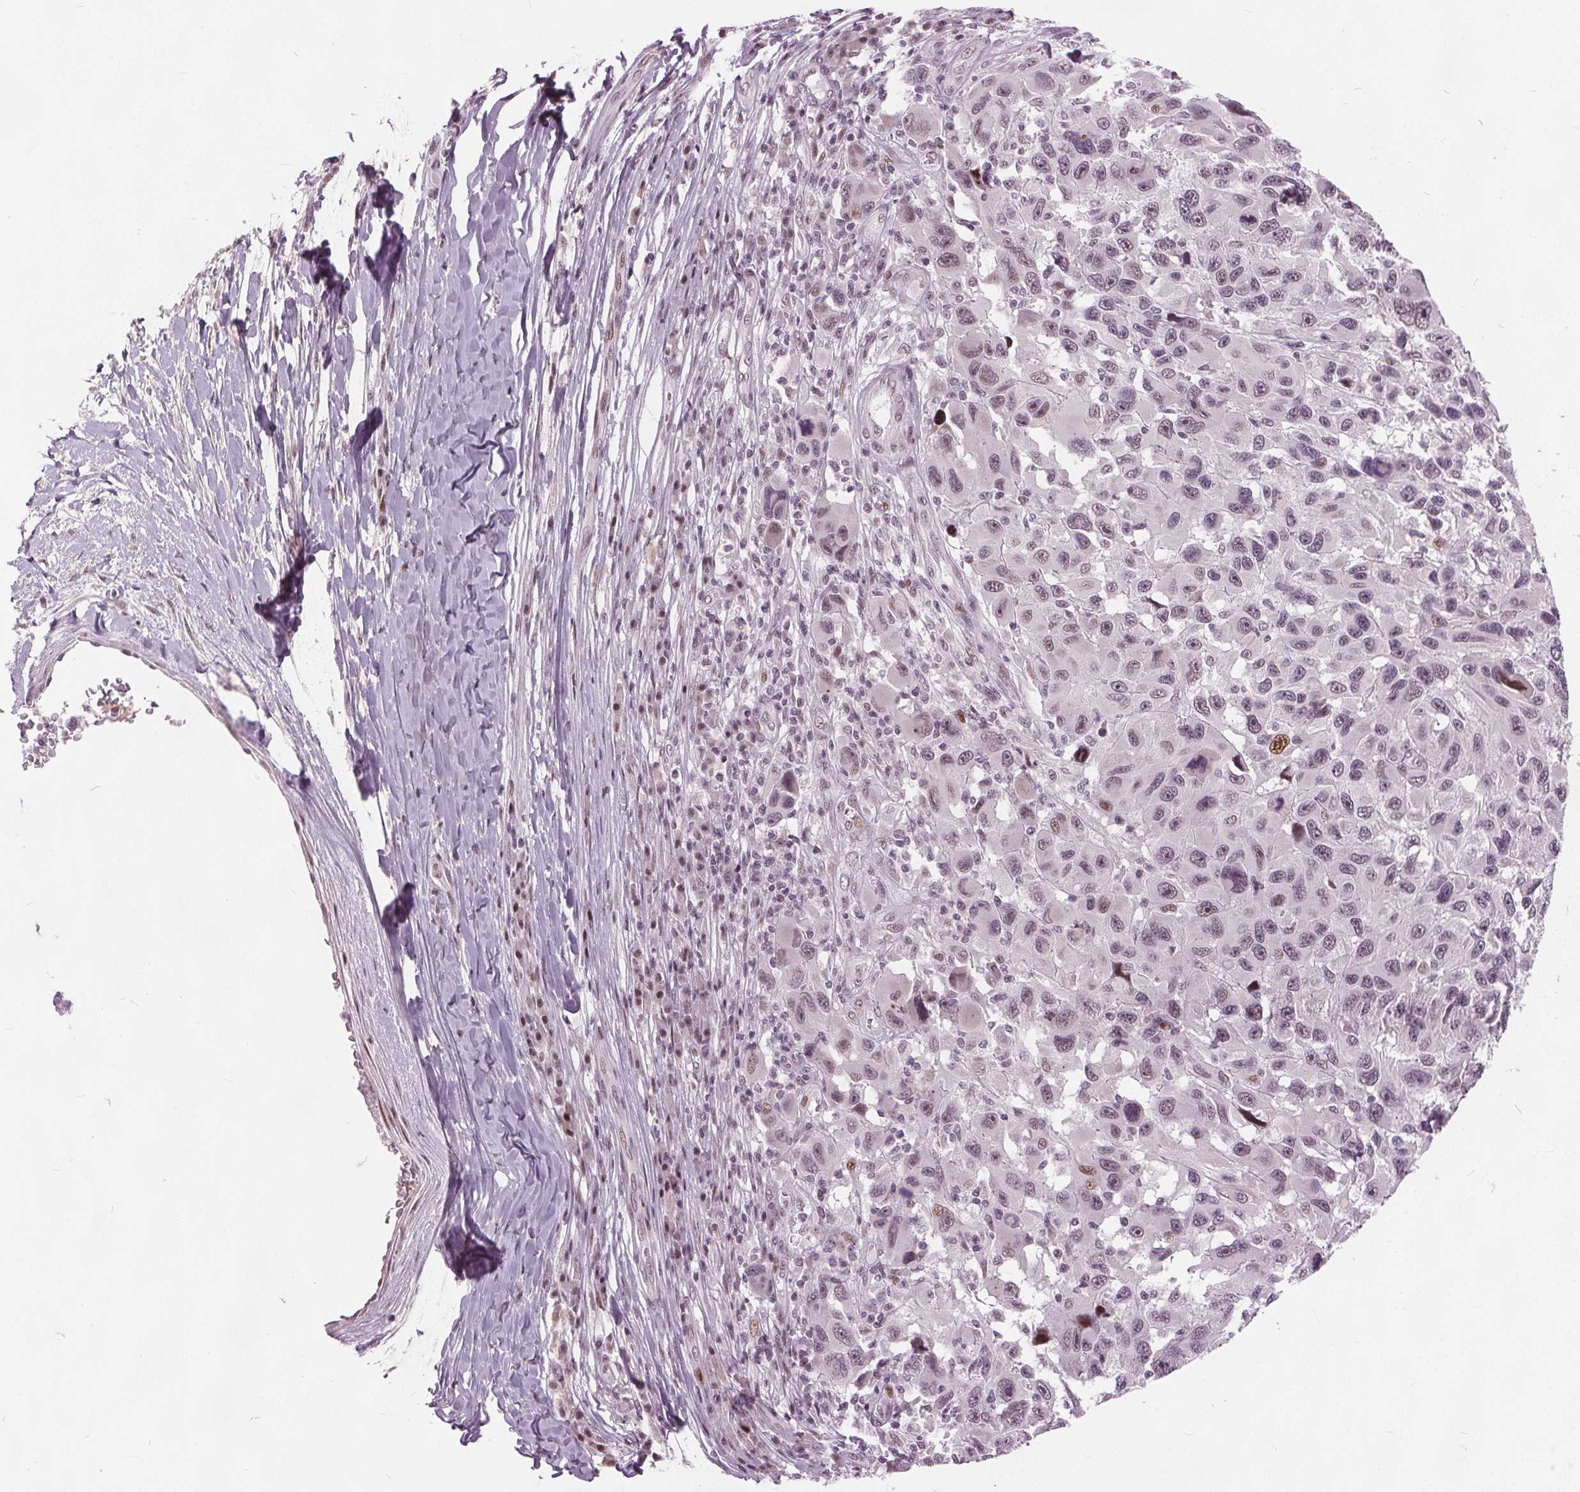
{"staining": {"intensity": "moderate", "quantity": "<25%", "location": "nuclear"}, "tissue": "melanoma", "cell_type": "Tumor cells", "image_type": "cancer", "snomed": [{"axis": "morphology", "description": "Malignant melanoma, NOS"}, {"axis": "topography", "description": "Skin"}], "caption": "Malignant melanoma stained for a protein (brown) displays moderate nuclear positive expression in approximately <25% of tumor cells.", "gene": "TTC34", "patient": {"sex": "male", "age": 53}}